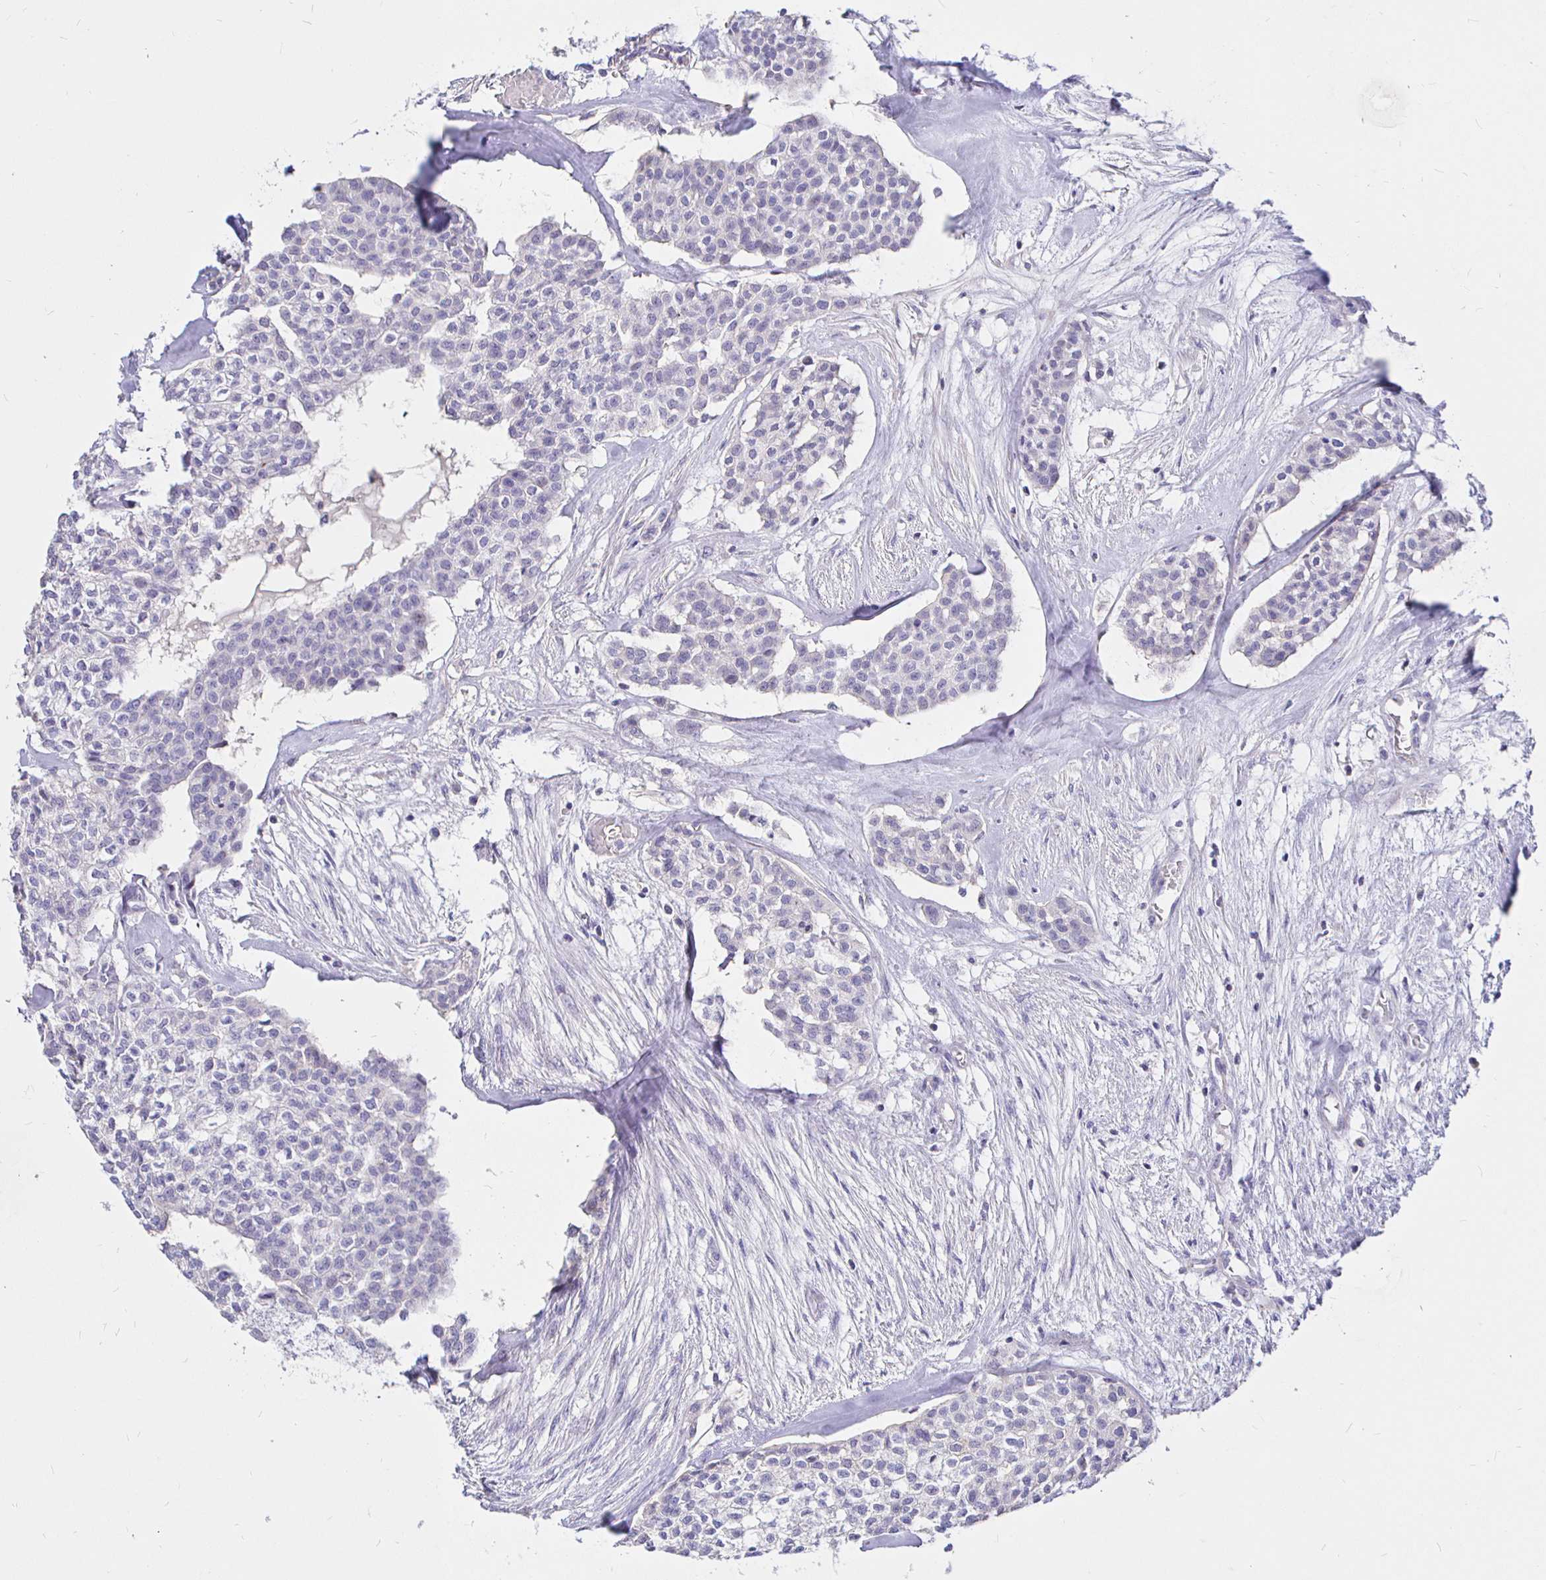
{"staining": {"intensity": "negative", "quantity": "none", "location": "none"}, "tissue": "head and neck cancer", "cell_type": "Tumor cells", "image_type": "cancer", "snomed": [{"axis": "morphology", "description": "Adenocarcinoma, NOS"}, {"axis": "topography", "description": "Head-Neck"}], "caption": "An image of human adenocarcinoma (head and neck) is negative for staining in tumor cells.", "gene": "NECAB1", "patient": {"sex": "male", "age": 81}}